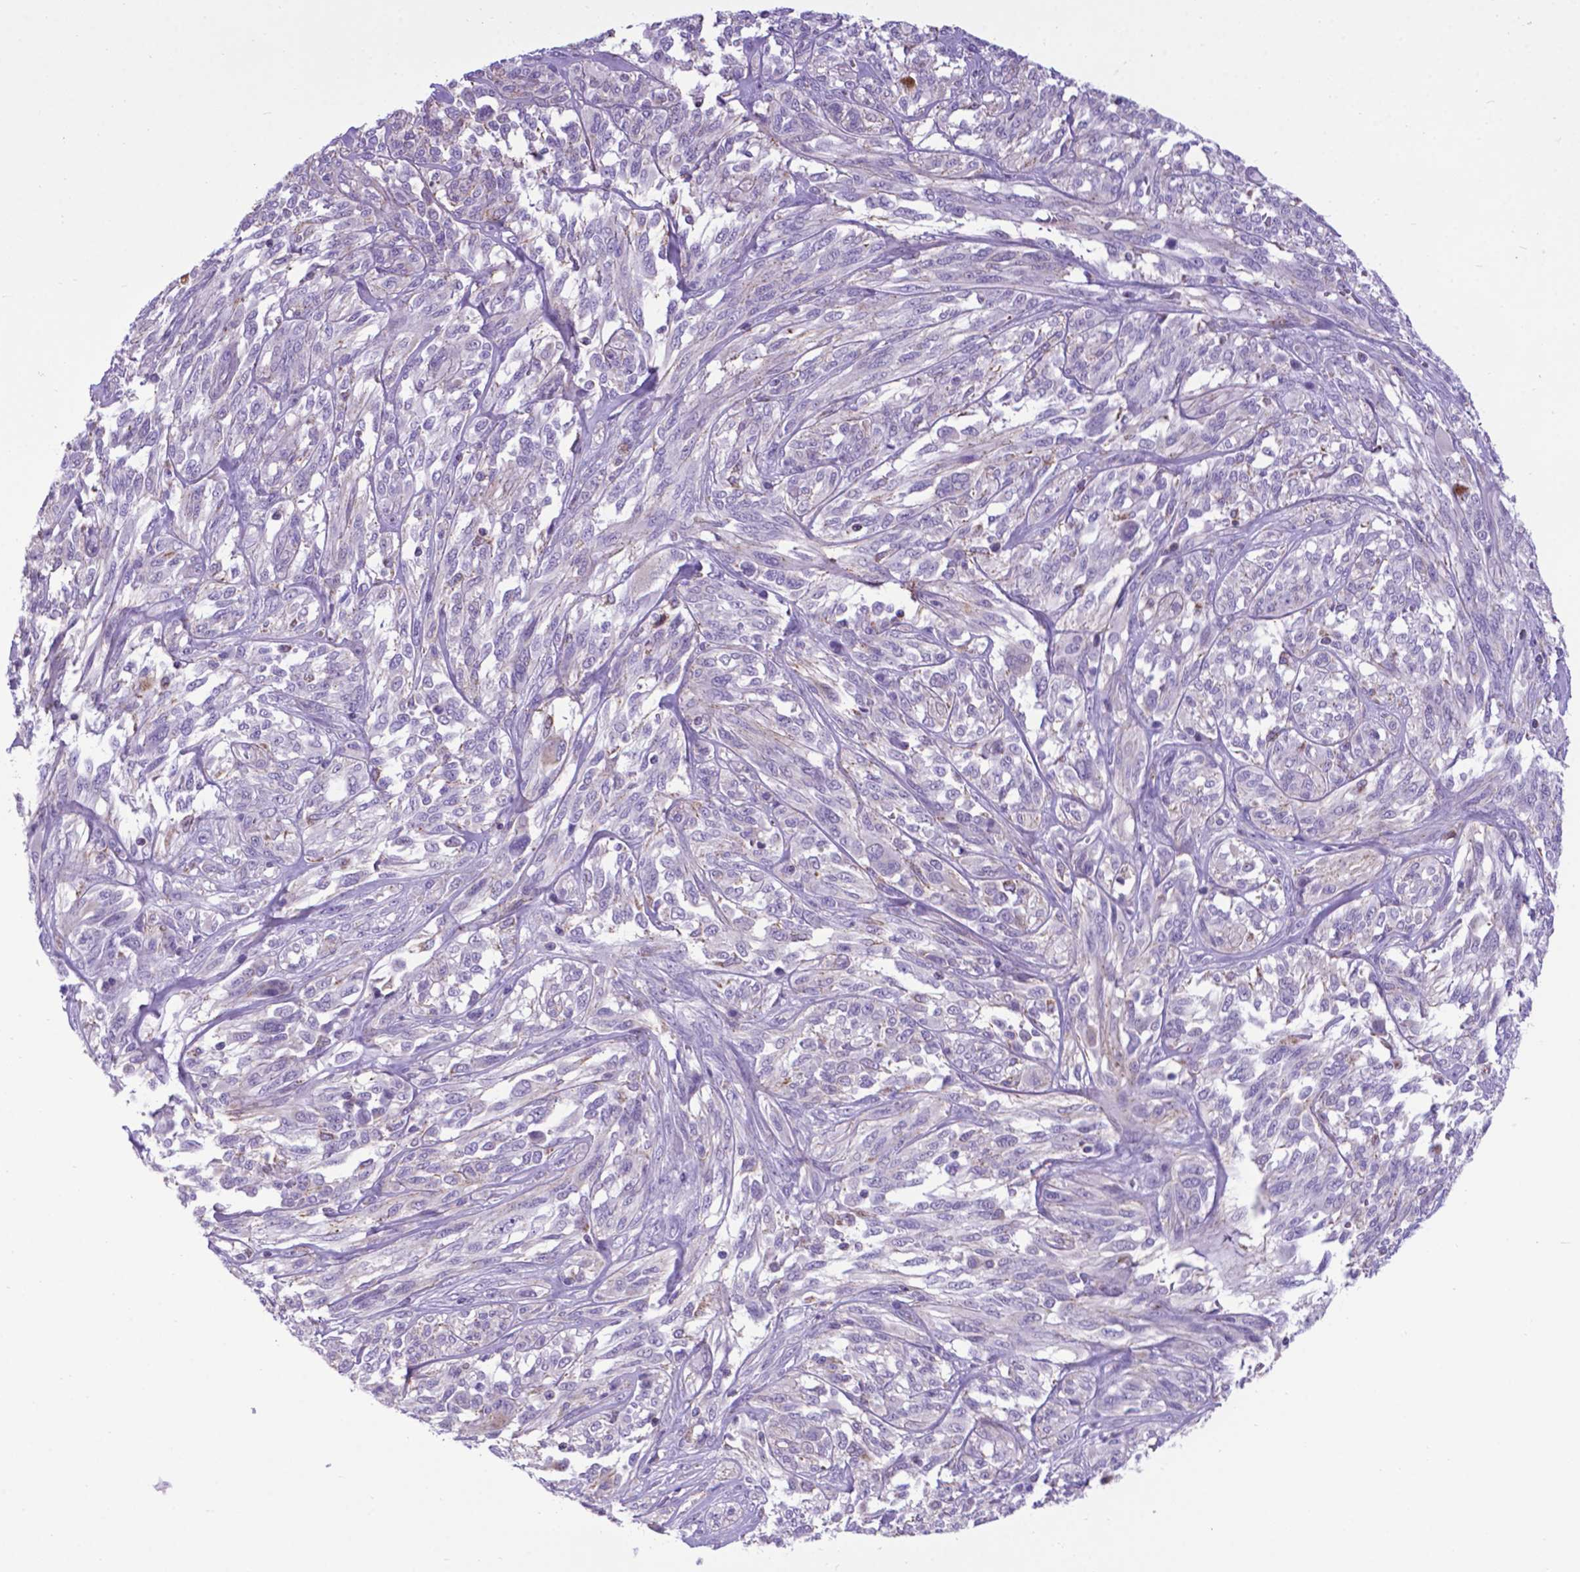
{"staining": {"intensity": "negative", "quantity": "none", "location": "none"}, "tissue": "melanoma", "cell_type": "Tumor cells", "image_type": "cancer", "snomed": [{"axis": "morphology", "description": "Malignant melanoma, NOS"}, {"axis": "topography", "description": "Skin"}], "caption": "This is an immunohistochemistry (IHC) photomicrograph of human malignant melanoma. There is no positivity in tumor cells.", "gene": "POU3F3", "patient": {"sex": "female", "age": 91}}